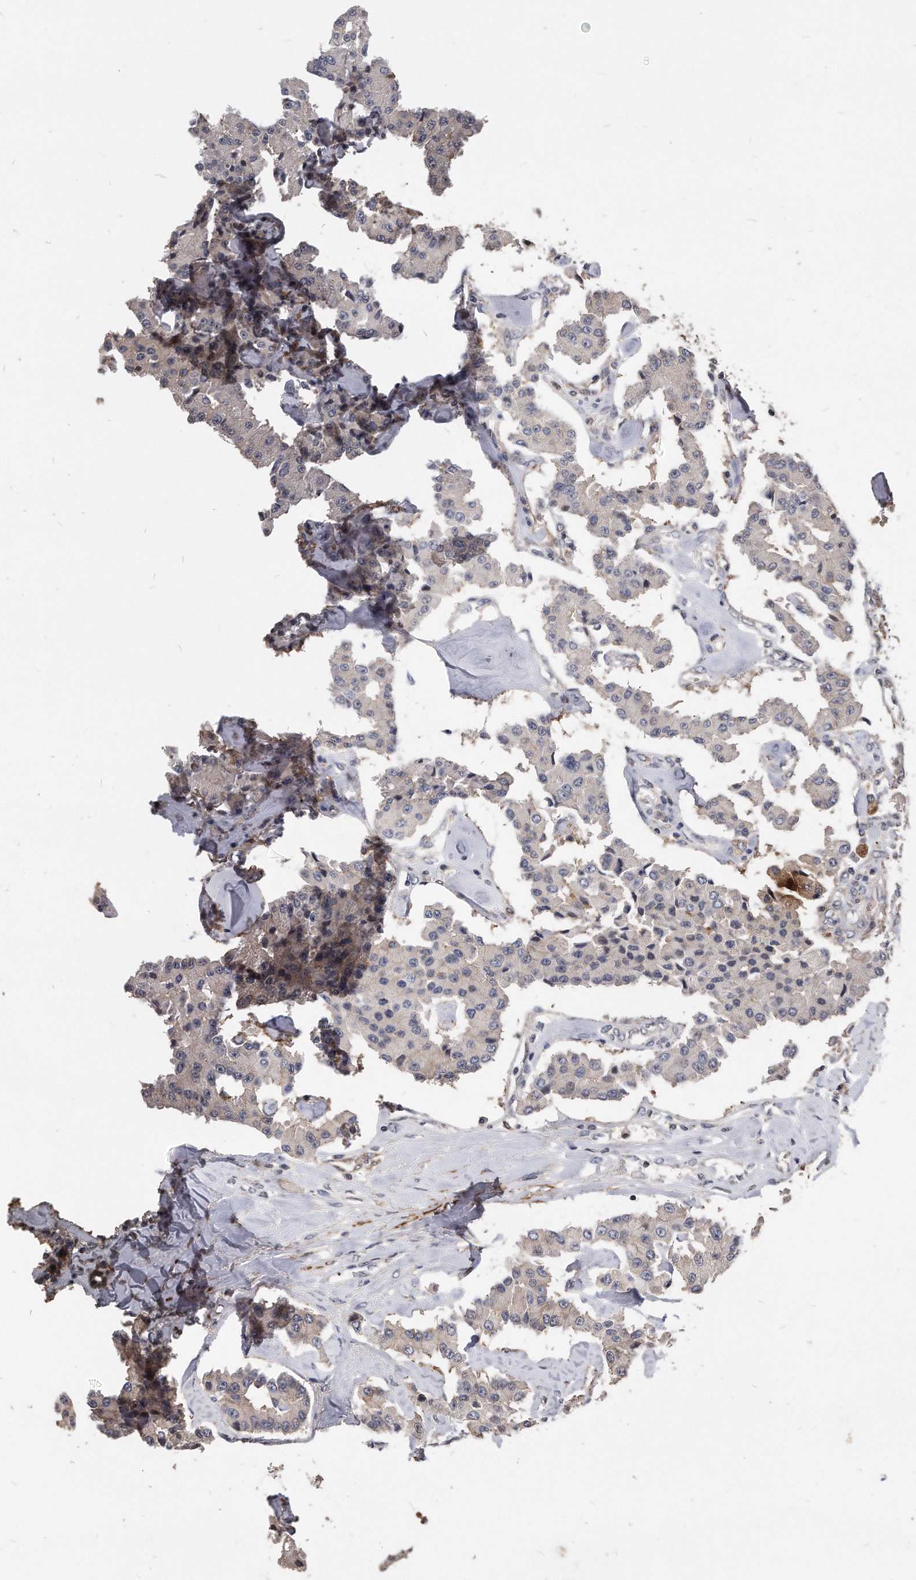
{"staining": {"intensity": "weak", "quantity": "<25%", "location": "cytoplasmic/membranous"}, "tissue": "carcinoid", "cell_type": "Tumor cells", "image_type": "cancer", "snomed": [{"axis": "morphology", "description": "Carcinoid, malignant, NOS"}, {"axis": "topography", "description": "Pancreas"}], "caption": "This photomicrograph is of carcinoid stained with IHC to label a protein in brown with the nuclei are counter-stained blue. There is no staining in tumor cells.", "gene": "IL20RA", "patient": {"sex": "male", "age": 41}}